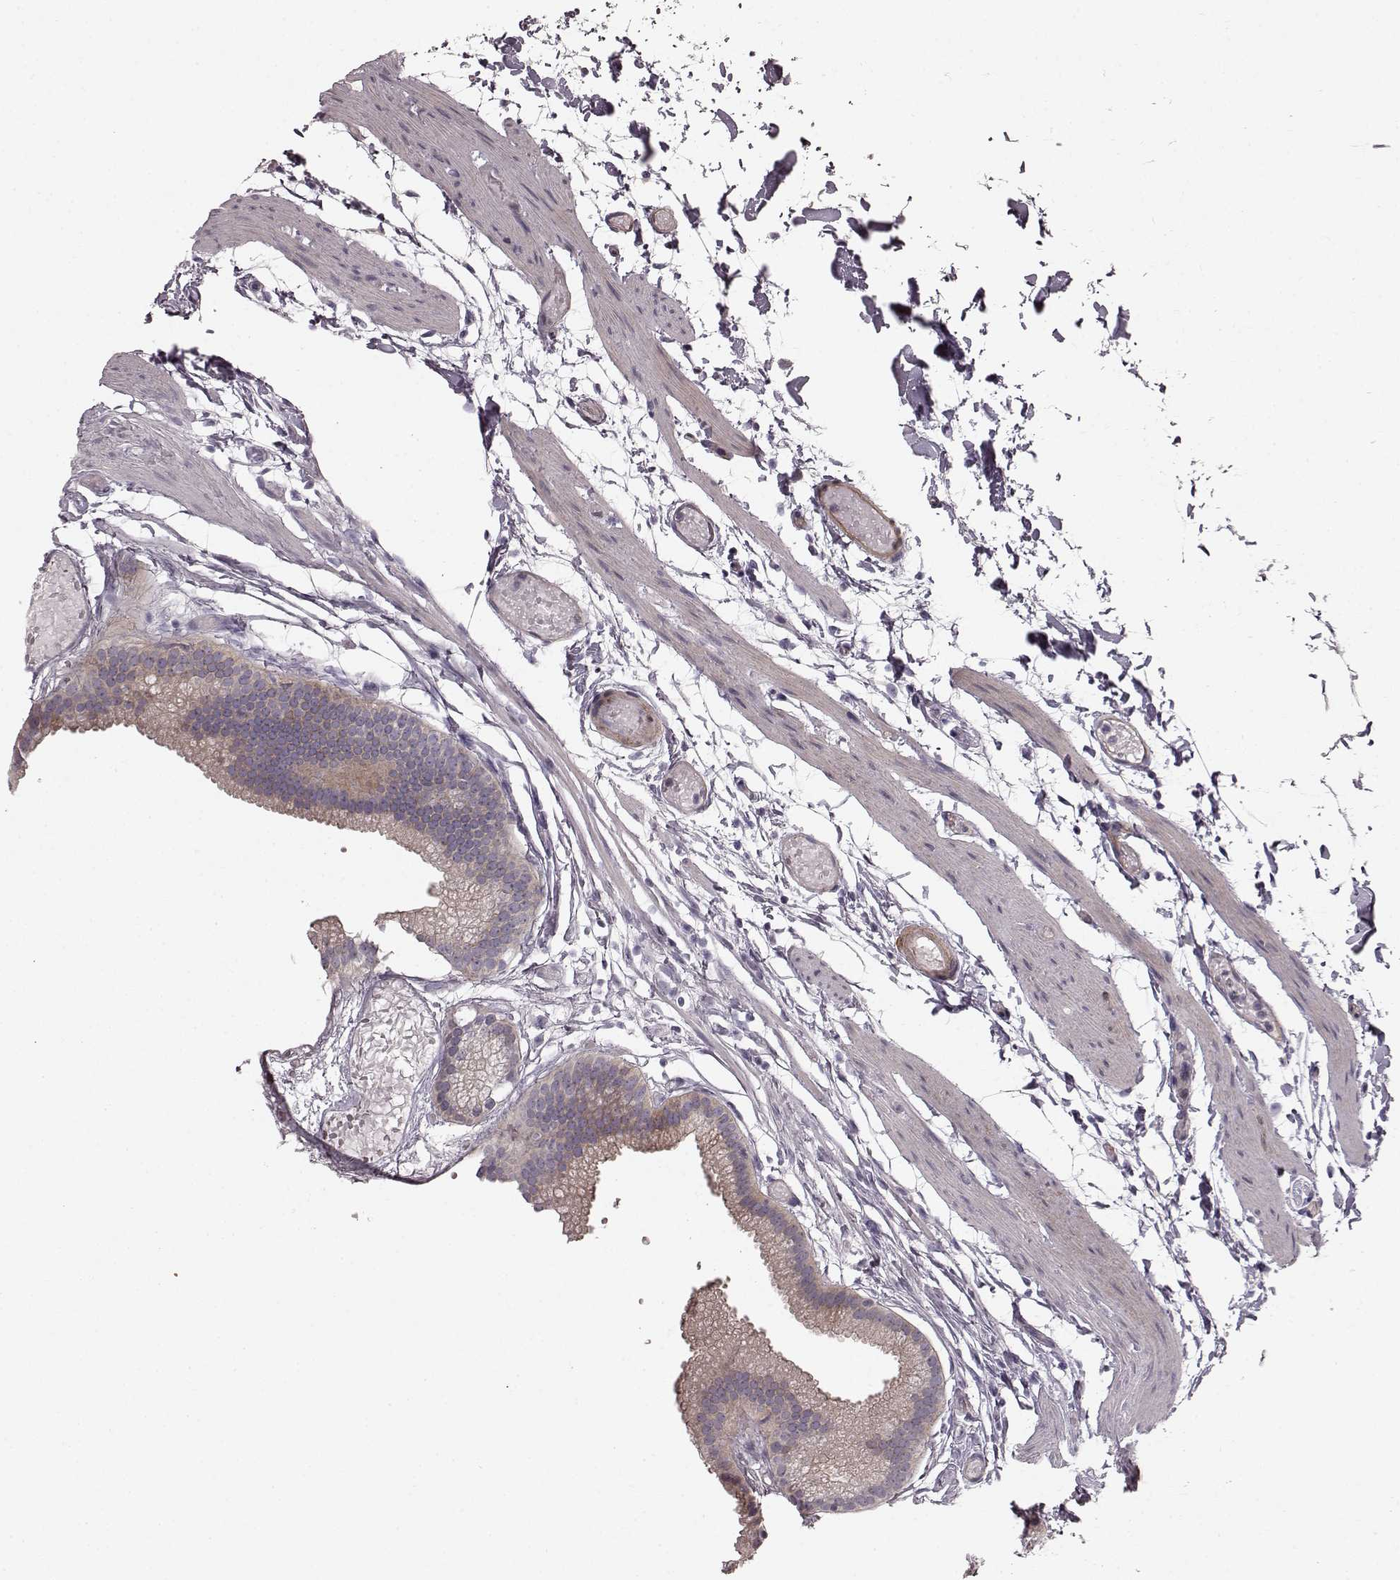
{"staining": {"intensity": "moderate", "quantity": "25%-75%", "location": "cytoplasmic/membranous"}, "tissue": "gallbladder", "cell_type": "Glandular cells", "image_type": "normal", "snomed": [{"axis": "morphology", "description": "Normal tissue, NOS"}, {"axis": "topography", "description": "Gallbladder"}], "caption": "A brown stain shows moderate cytoplasmic/membranous expression of a protein in glandular cells of unremarkable gallbladder.", "gene": "SLC22A18", "patient": {"sex": "female", "age": 45}}